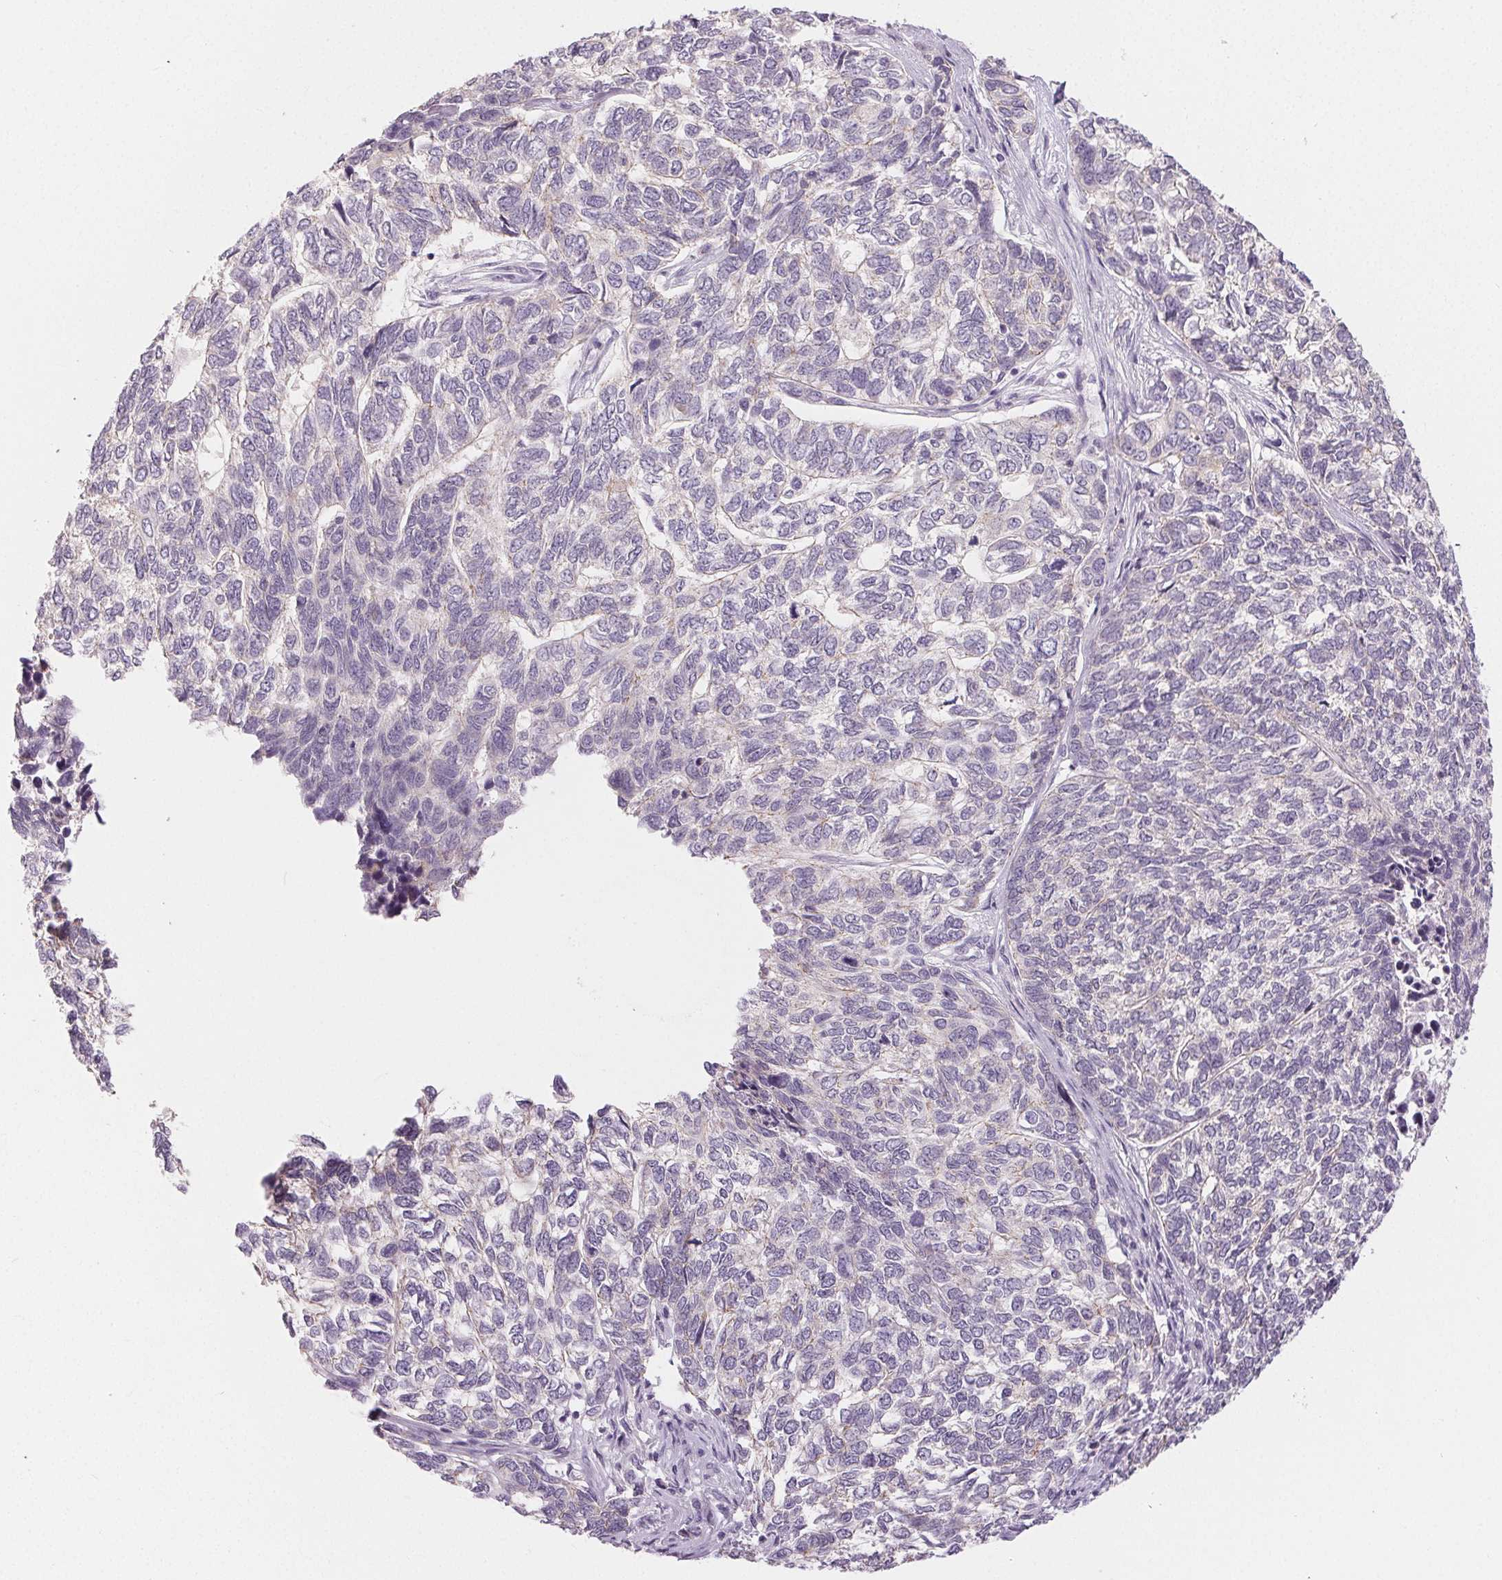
{"staining": {"intensity": "negative", "quantity": "none", "location": "none"}, "tissue": "skin cancer", "cell_type": "Tumor cells", "image_type": "cancer", "snomed": [{"axis": "morphology", "description": "Basal cell carcinoma"}, {"axis": "topography", "description": "Skin"}], "caption": "Micrograph shows no significant protein positivity in tumor cells of skin cancer.", "gene": "SFTPD", "patient": {"sex": "female", "age": 65}}